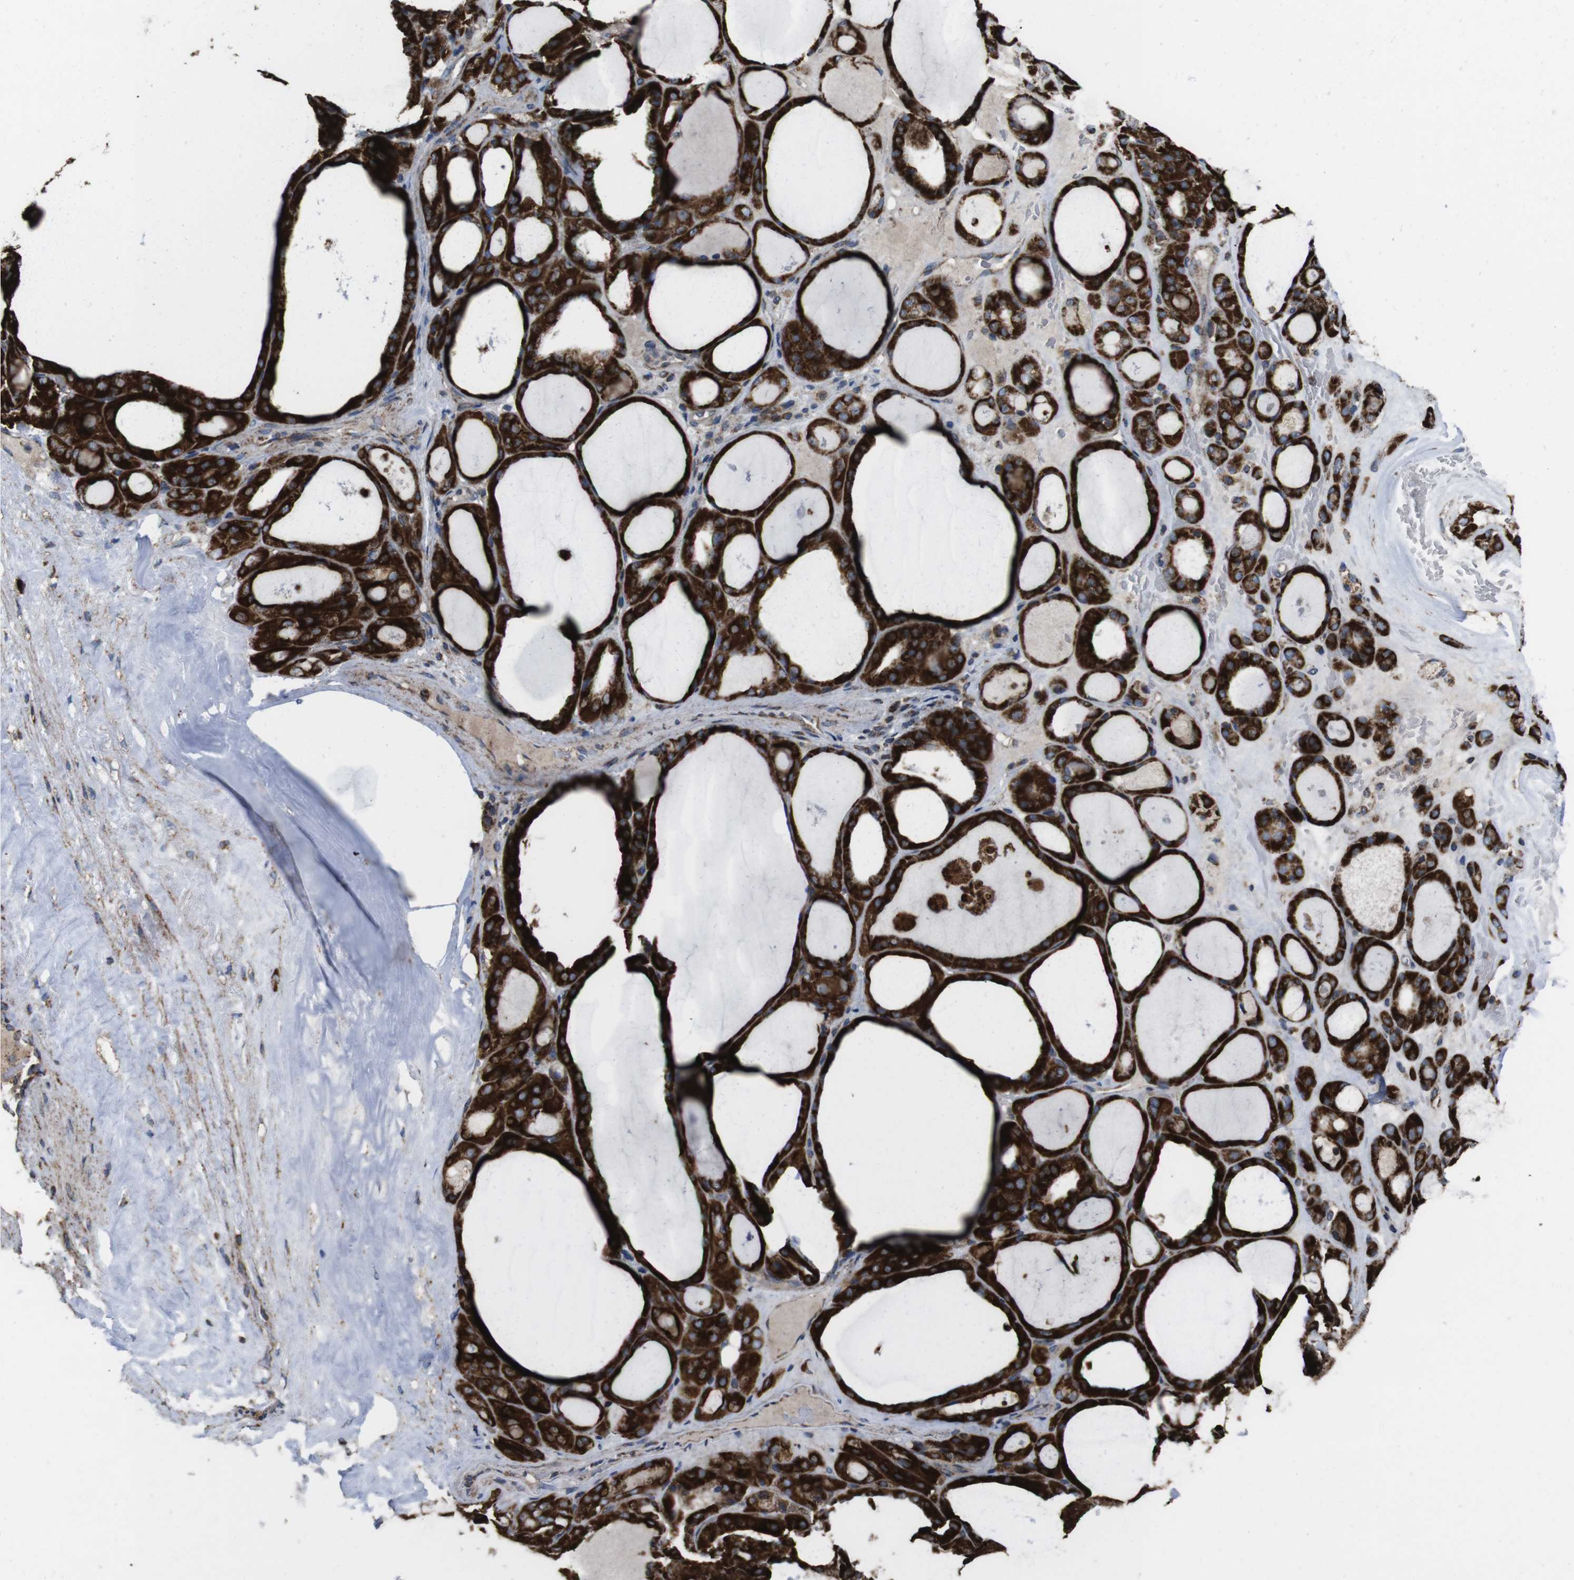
{"staining": {"intensity": "strong", "quantity": ">75%", "location": "cytoplasmic/membranous"}, "tissue": "thyroid gland", "cell_type": "Glandular cells", "image_type": "normal", "snomed": [{"axis": "morphology", "description": "Normal tissue, NOS"}, {"axis": "morphology", "description": "Carcinoma, NOS"}, {"axis": "topography", "description": "Thyroid gland"}], "caption": "Immunohistochemistry (IHC) histopathology image of unremarkable thyroid gland stained for a protein (brown), which exhibits high levels of strong cytoplasmic/membranous positivity in approximately >75% of glandular cells.", "gene": "HK1", "patient": {"sex": "female", "age": 86}}